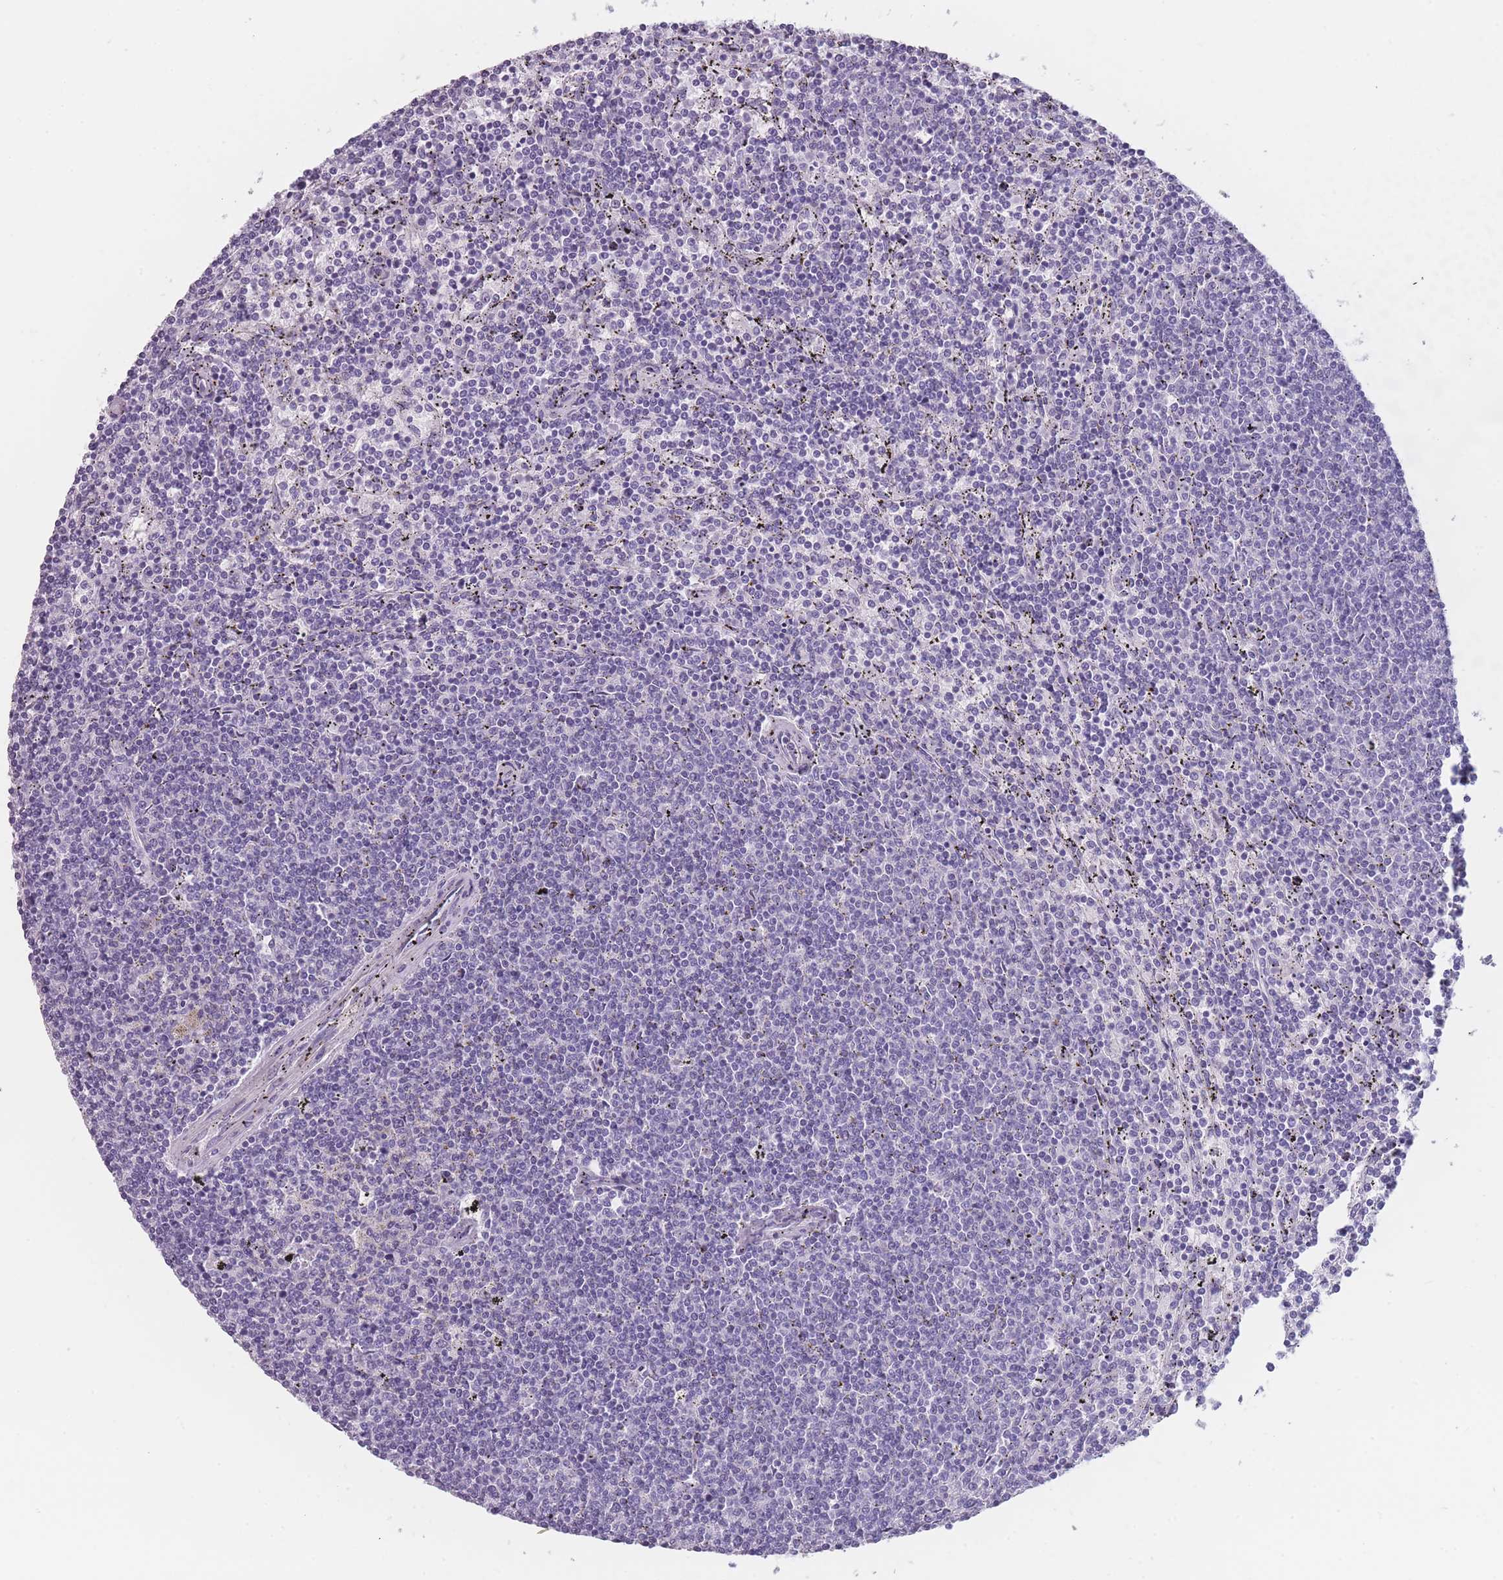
{"staining": {"intensity": "negative", "quantity": "none", "location": "none"}, "tissue": "lymphoma", "cell_type": "Tumor cells", "image_type": "cancer", "snomed": [{"axis": "morphology", "description": "Malignant lymphoma, non-Hodgkin's type, Low grade"}, {"axis": "topography", "description": "Spleen"}], "caption": "Immunohistochemistry (IHC) image of neoplastic tissue: lymphoma stained with DAB (3,3'-diaminobenzidine) demonstrates no significant protein positivity in tumor cells.", "gene": "PPFIA3", "patient": {"sex": "female", "age": 50}}